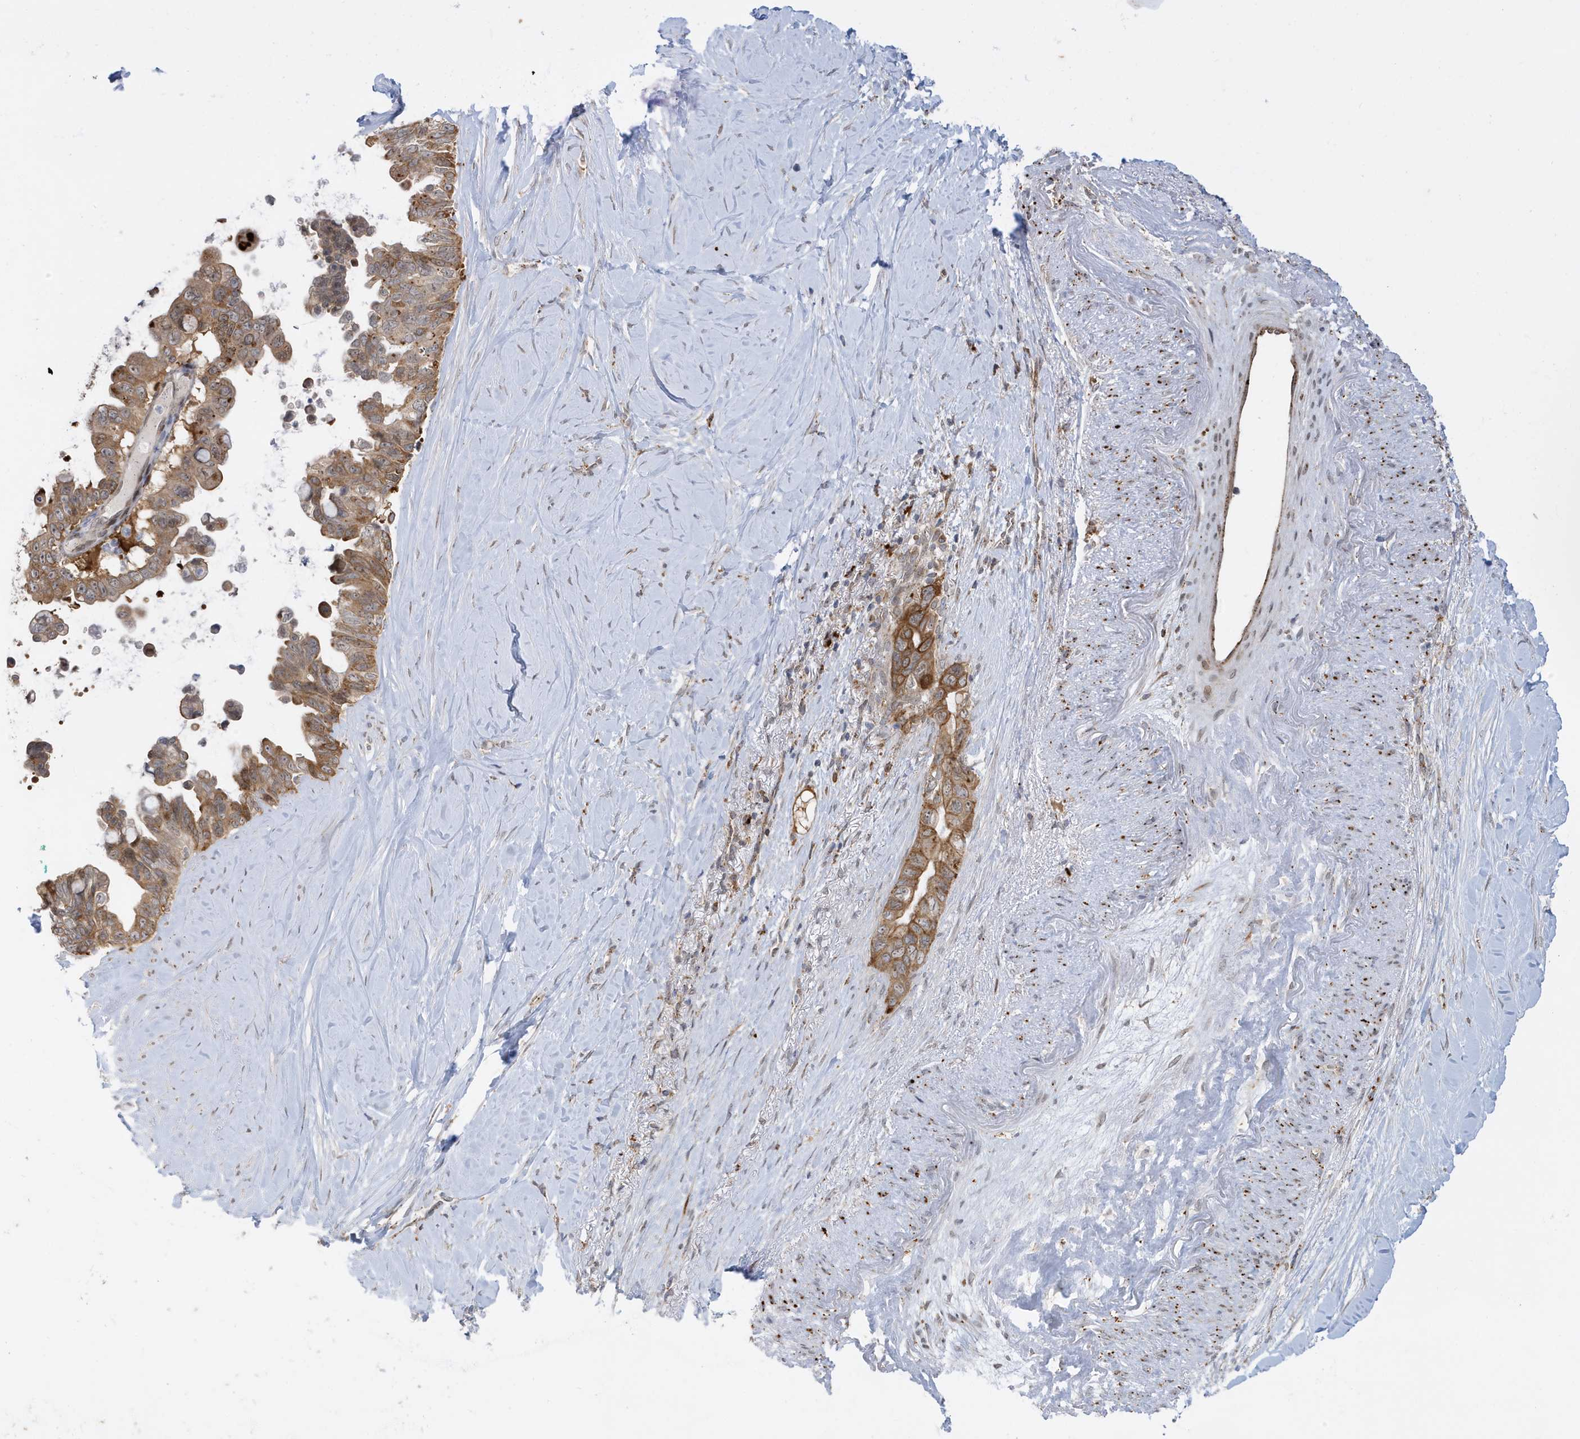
{"staining": {"intensity": "moderate", "quantity": ">75%", "location": "cytoplasmic/membranous"}, "tissue": "pancreatic cancer", "cell_type": "Tumor cells", "image_type": "cancer", "snomed": [{"axis": "morphology", "description": "Adenocarcinoma, NOS"}, {"axis": "topography", "description": "Pancreas"}], "caption": "Pancreatic cancer stained with a protein marker reveals moderate staining in tumor cells.", "gene": "ZNF507", "patient": {"sex": "female", "age": 72}}